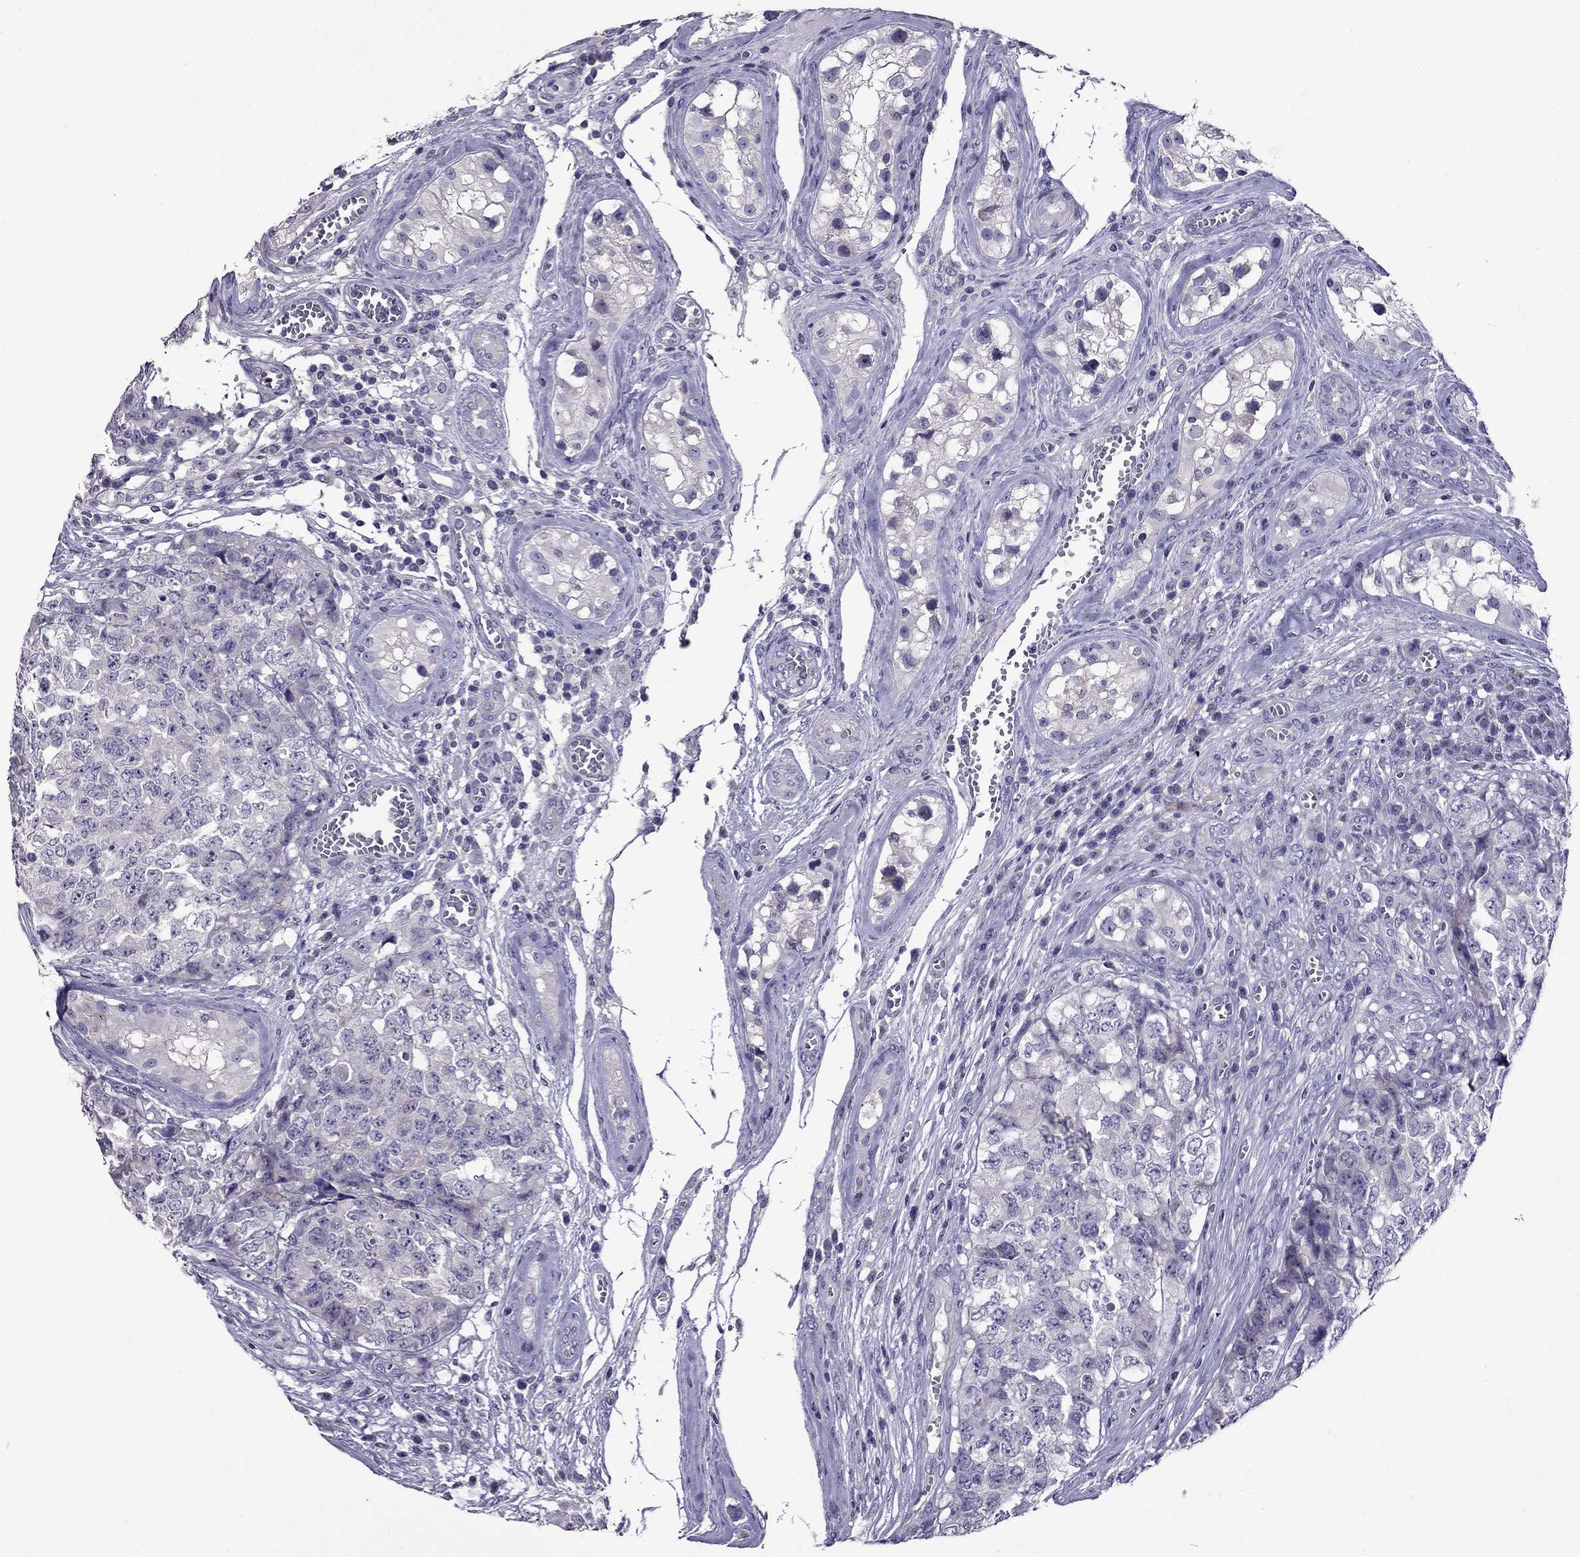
{"staining": {"intensity": "negative", "quantity": "none", "location": "none"}, "tissue": "testis cancer", "cell_type": "Tumor cells", "image_type": "cancer", "snomed": [{"axis": "morphology", "description": "Carcinoma, Embryonal, NOS"}, {"axis": "topography", "description": "Testis"}], "caption": "An image of embryonal carcinoma (testis) stained for a protein exhibits no brown staining in tumor cells.", "gene": "OXCT2", "patient": {"sex": "male", "age": 23}}